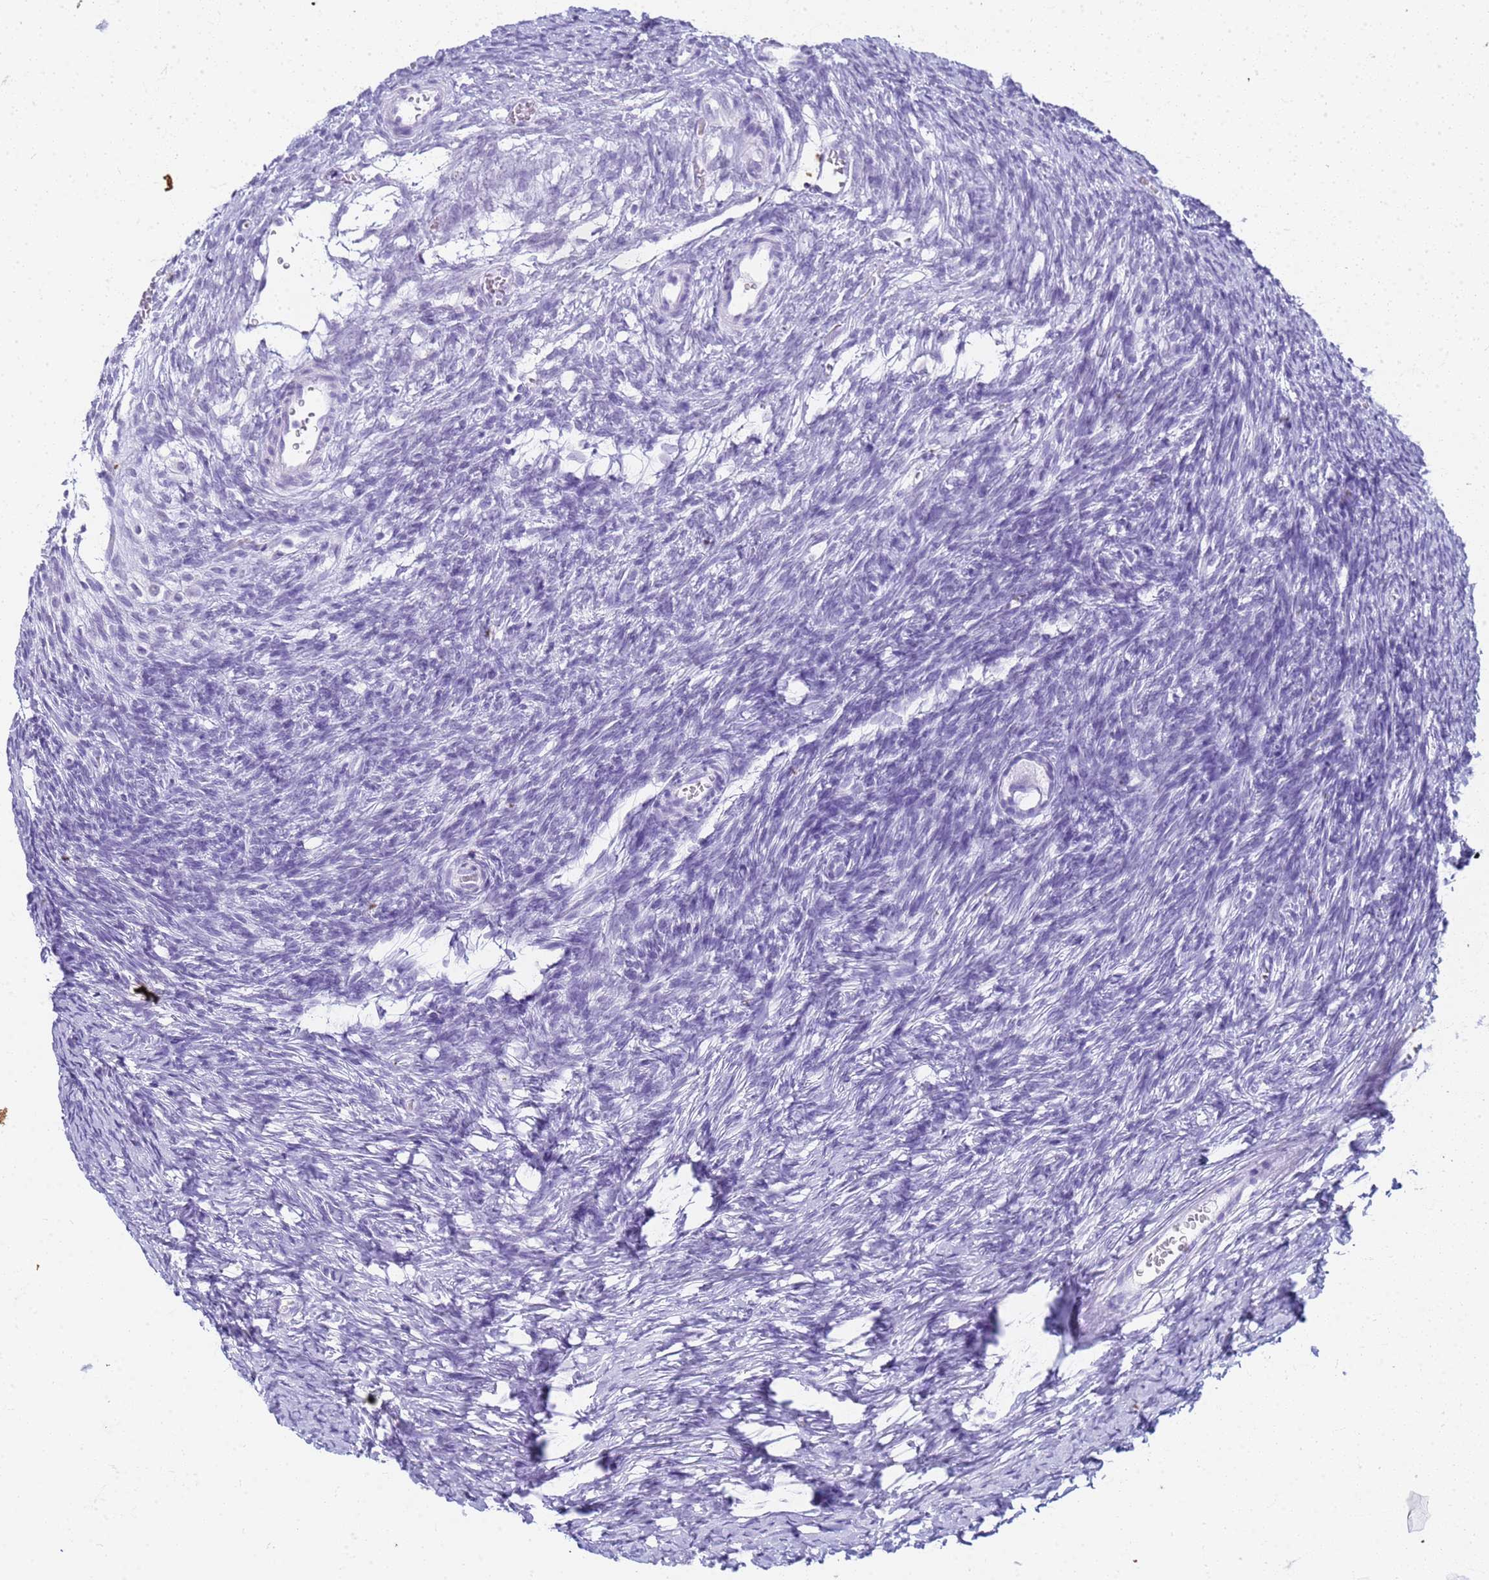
{"staining": {"intensity": "negative", "quantity": "none", "location": "none"}, "tissue": "ovary", "cell_type": "Follicle cells", "image_type": "normal", "snomed": [{"axis": "morphology", "description": "Normal tissue, NOS"}, {"axis": "topography", "description": "Ovary"}], "caption": "A histopathology image of human ovary is negative for staining in follicle cells. (DAB immunohistochemistry visualized using brightfield microscopy, high magnification).", "gene": "SLC7A9", "patient": {"sex": "female", "age": 39}}